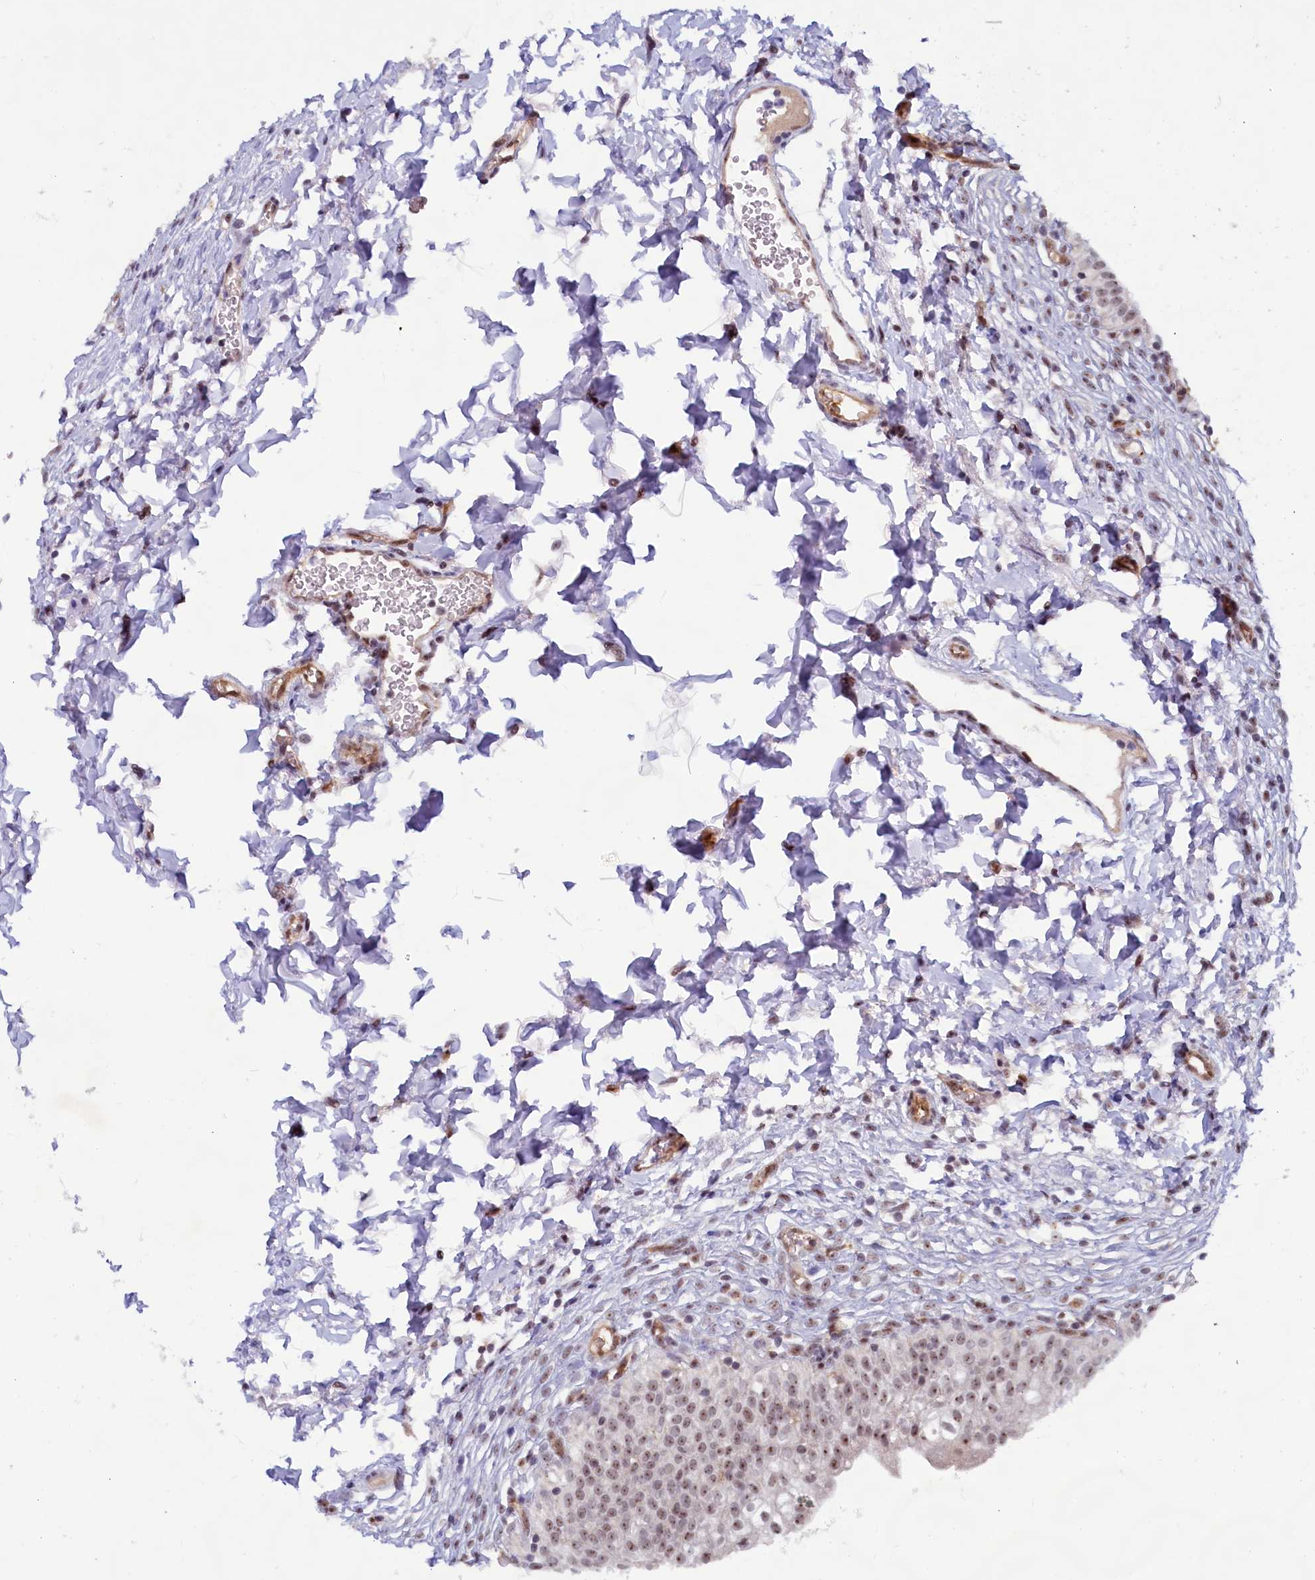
{"staining": {"intensity": "strong", "quantity": "25%-75%", "location": "cytoplasmic/membranous,nuclear"}, "tissue": "urinary bladder", "cell_type": "Urothelial cells", "image_type": "normal", "snomed": [{"axis": "morphology", "description": "Normal tissue, NOS"}, {"axis": "topography", "description": "Urinary bladder"}], "caption": "Protein expression analysis of normal human urinary bladder reveals strong cytoplasmic/membranous,nuclear staining in about 25%-75% of urothelial cells.", "gene": "C1D", "patient": {"sex": "male", "age": 55}}